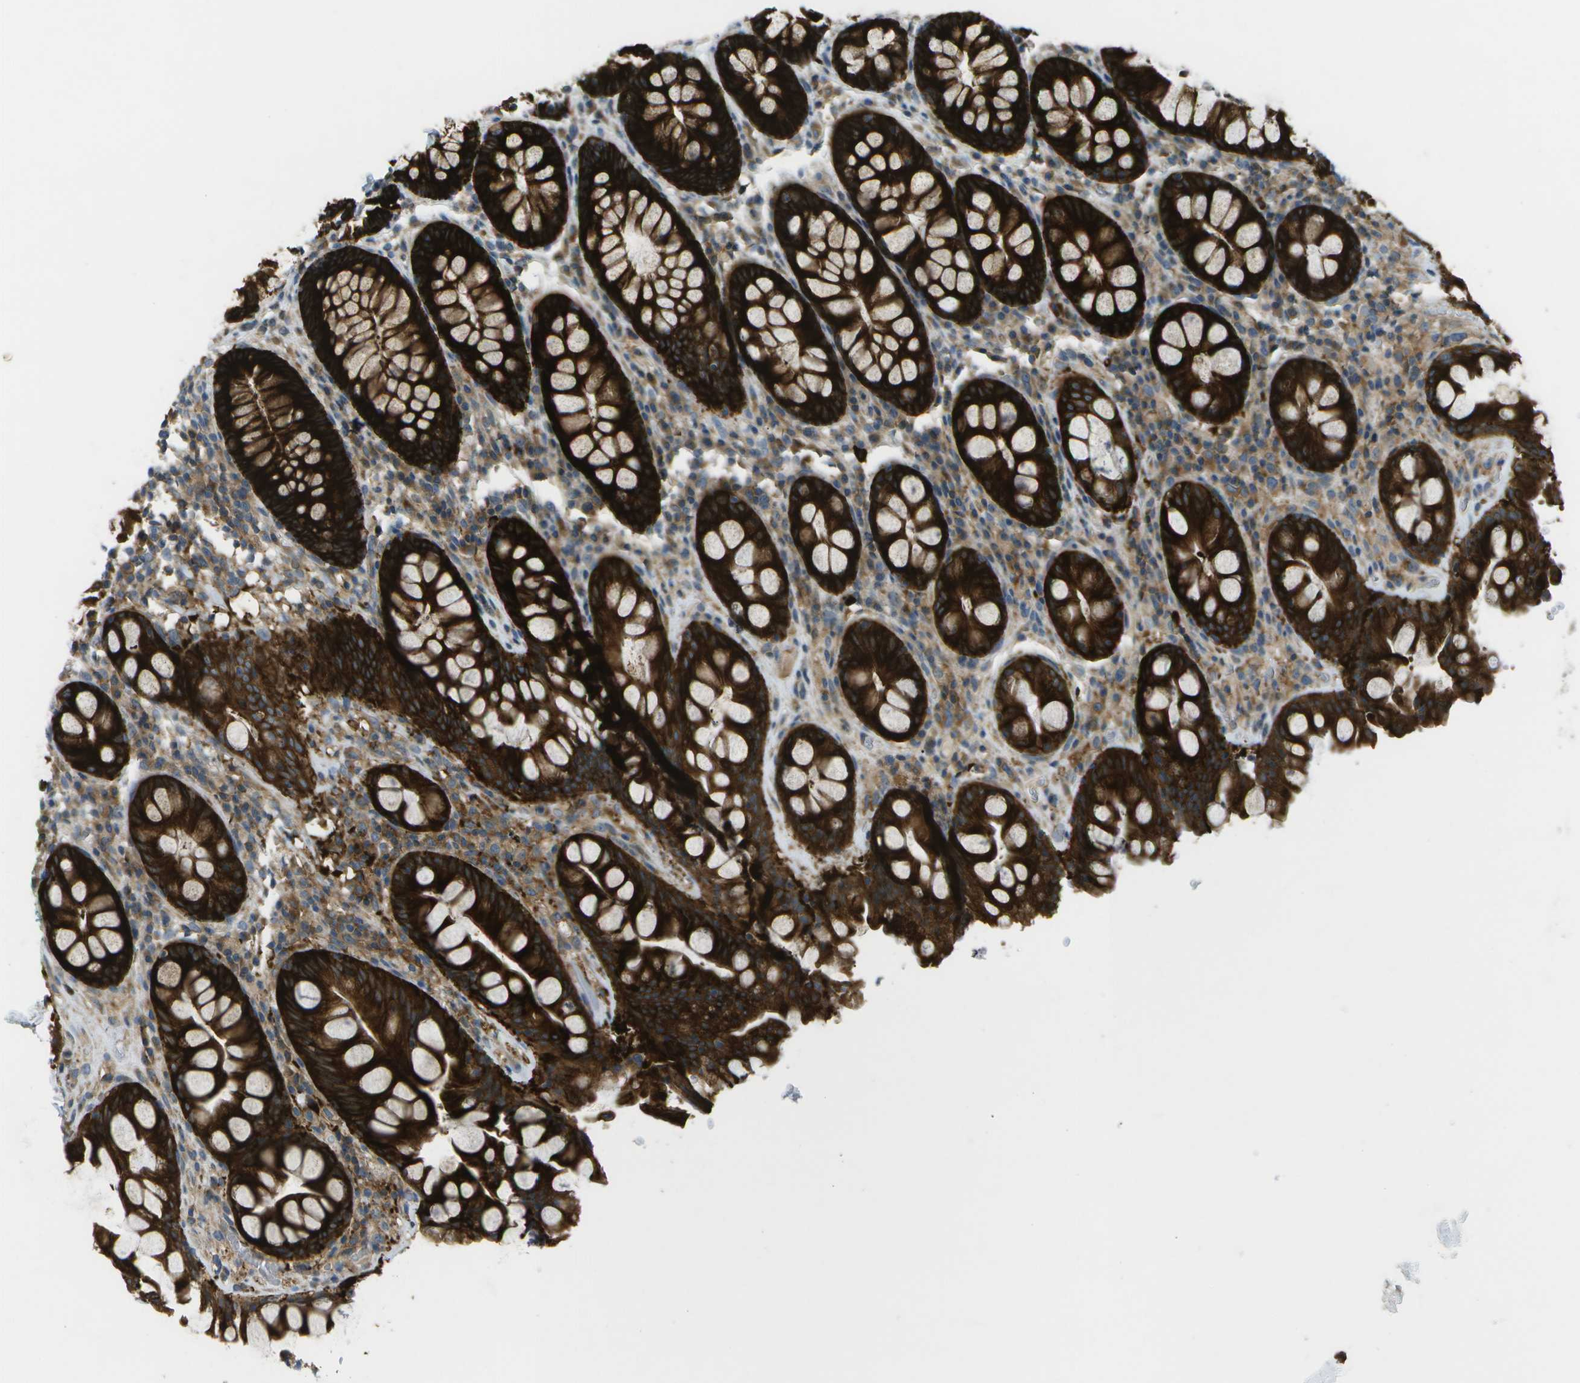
{"staining": {"intensity": "strong", "quantity": ">75%", "location": "cytoplasmic/membranous"}, "tissue": "rectum", "cell_type": "Glandular cells", "image_type": "normal", "snomed": [{"axis": "morphology", "description": "Normal tissue, NOS"}, {"axis": "topography", "description": "Rectum"}], "caption": "This histopathology image shows immunohistochemistry staining of normal human rectum, with high strong cytoplasmic/membranous positivity in approximately >75% of glandular cells.", "gene": "WNK2", "patient": {"sex": "male", "age": 64}}